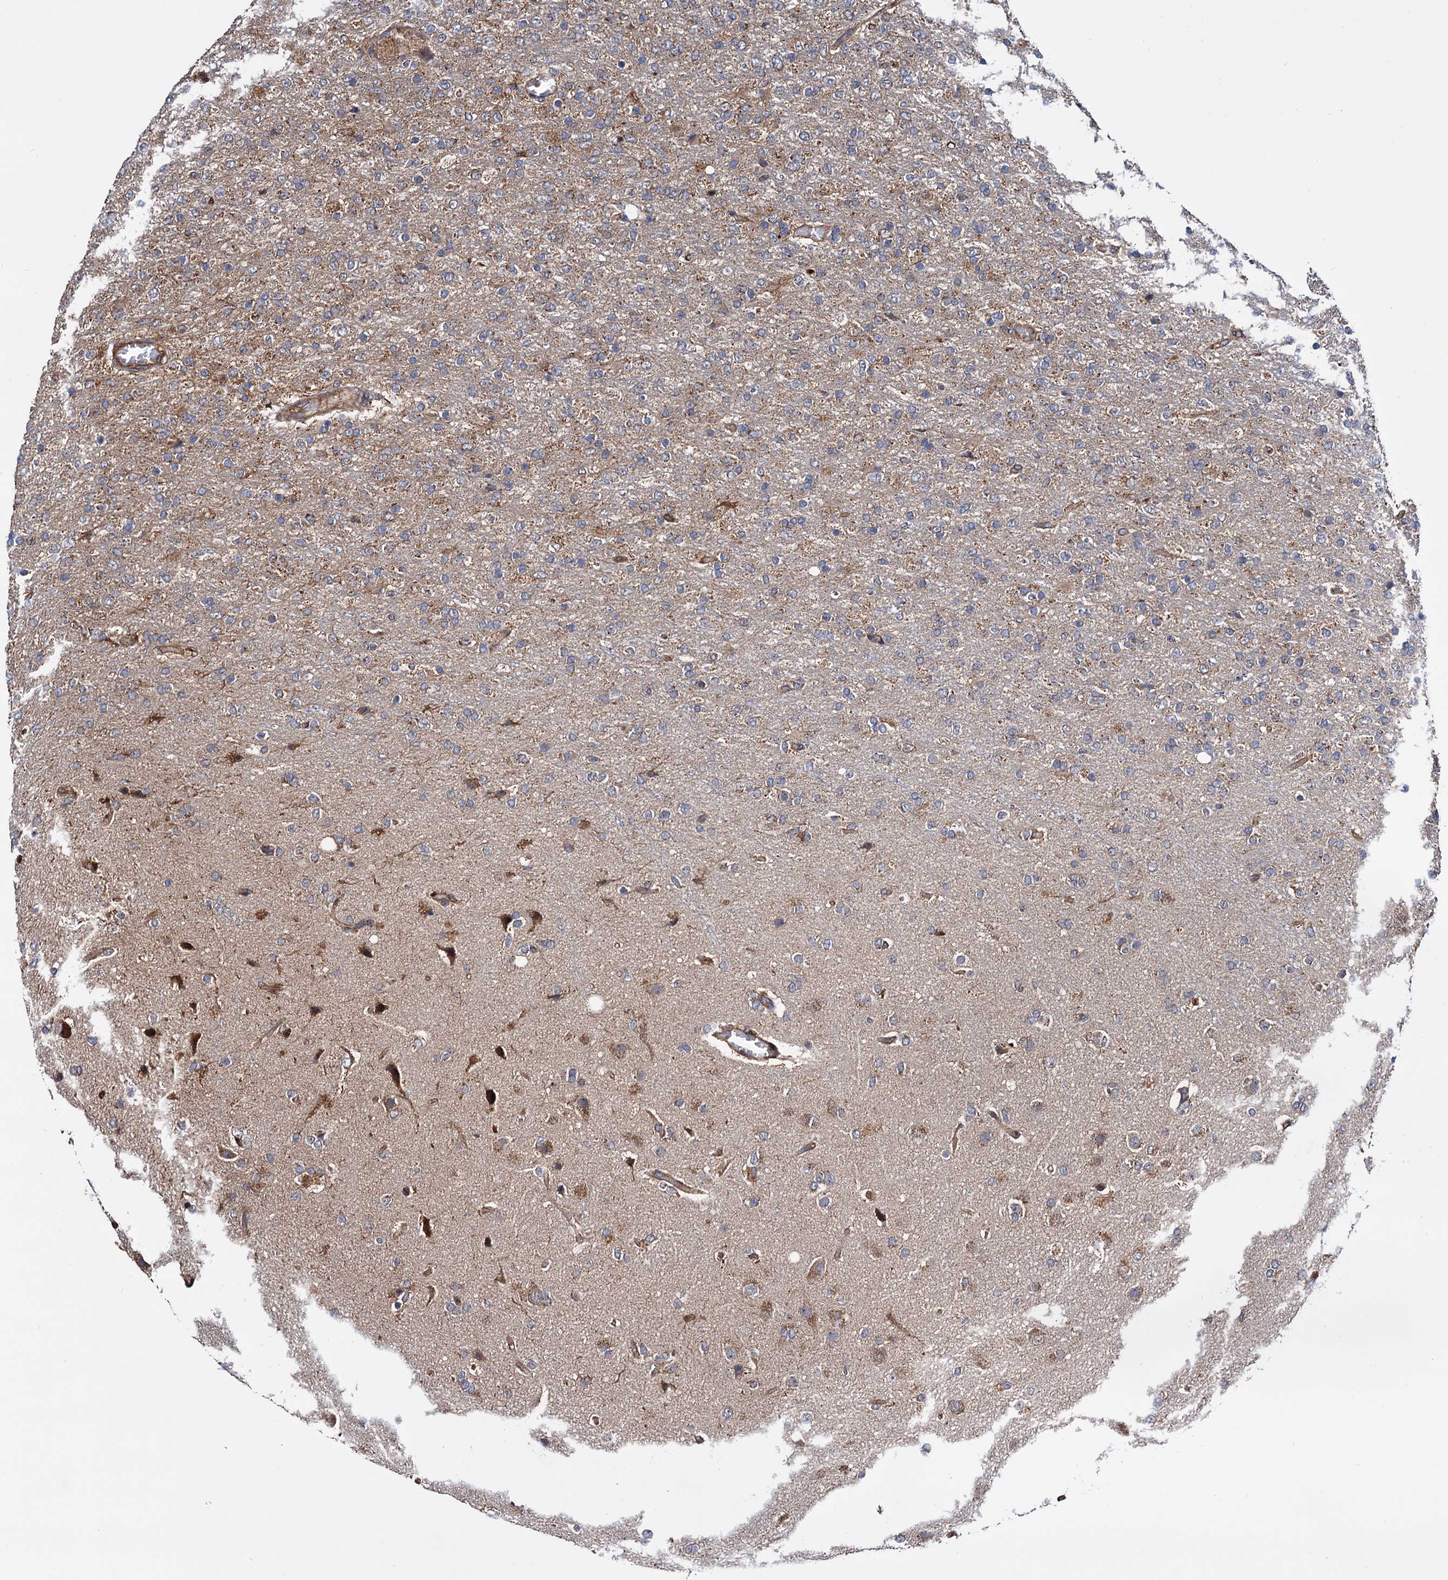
{"staining": {"intensity": "moderate", "quantity": "25%-75%", "location": "cytoplasmic/membranous"}, "tissue": "glioma", "cell_type": "Tumor cells", "image_type": "cancer", "snomed": [{"axis": "morphology", "description": "Glioma, malignant, High grade"}, {"axis": "topography", "description": "Brain"}], "caption": "Immunohistochemical staining of human malignant glioma (high-grade) reveals moderate cytoplasmic/membranous protein expression in approximately 25%-75% of tumor cells.", "gene": "MRPL42", "patient": {"sex": "female", "age": 74}}